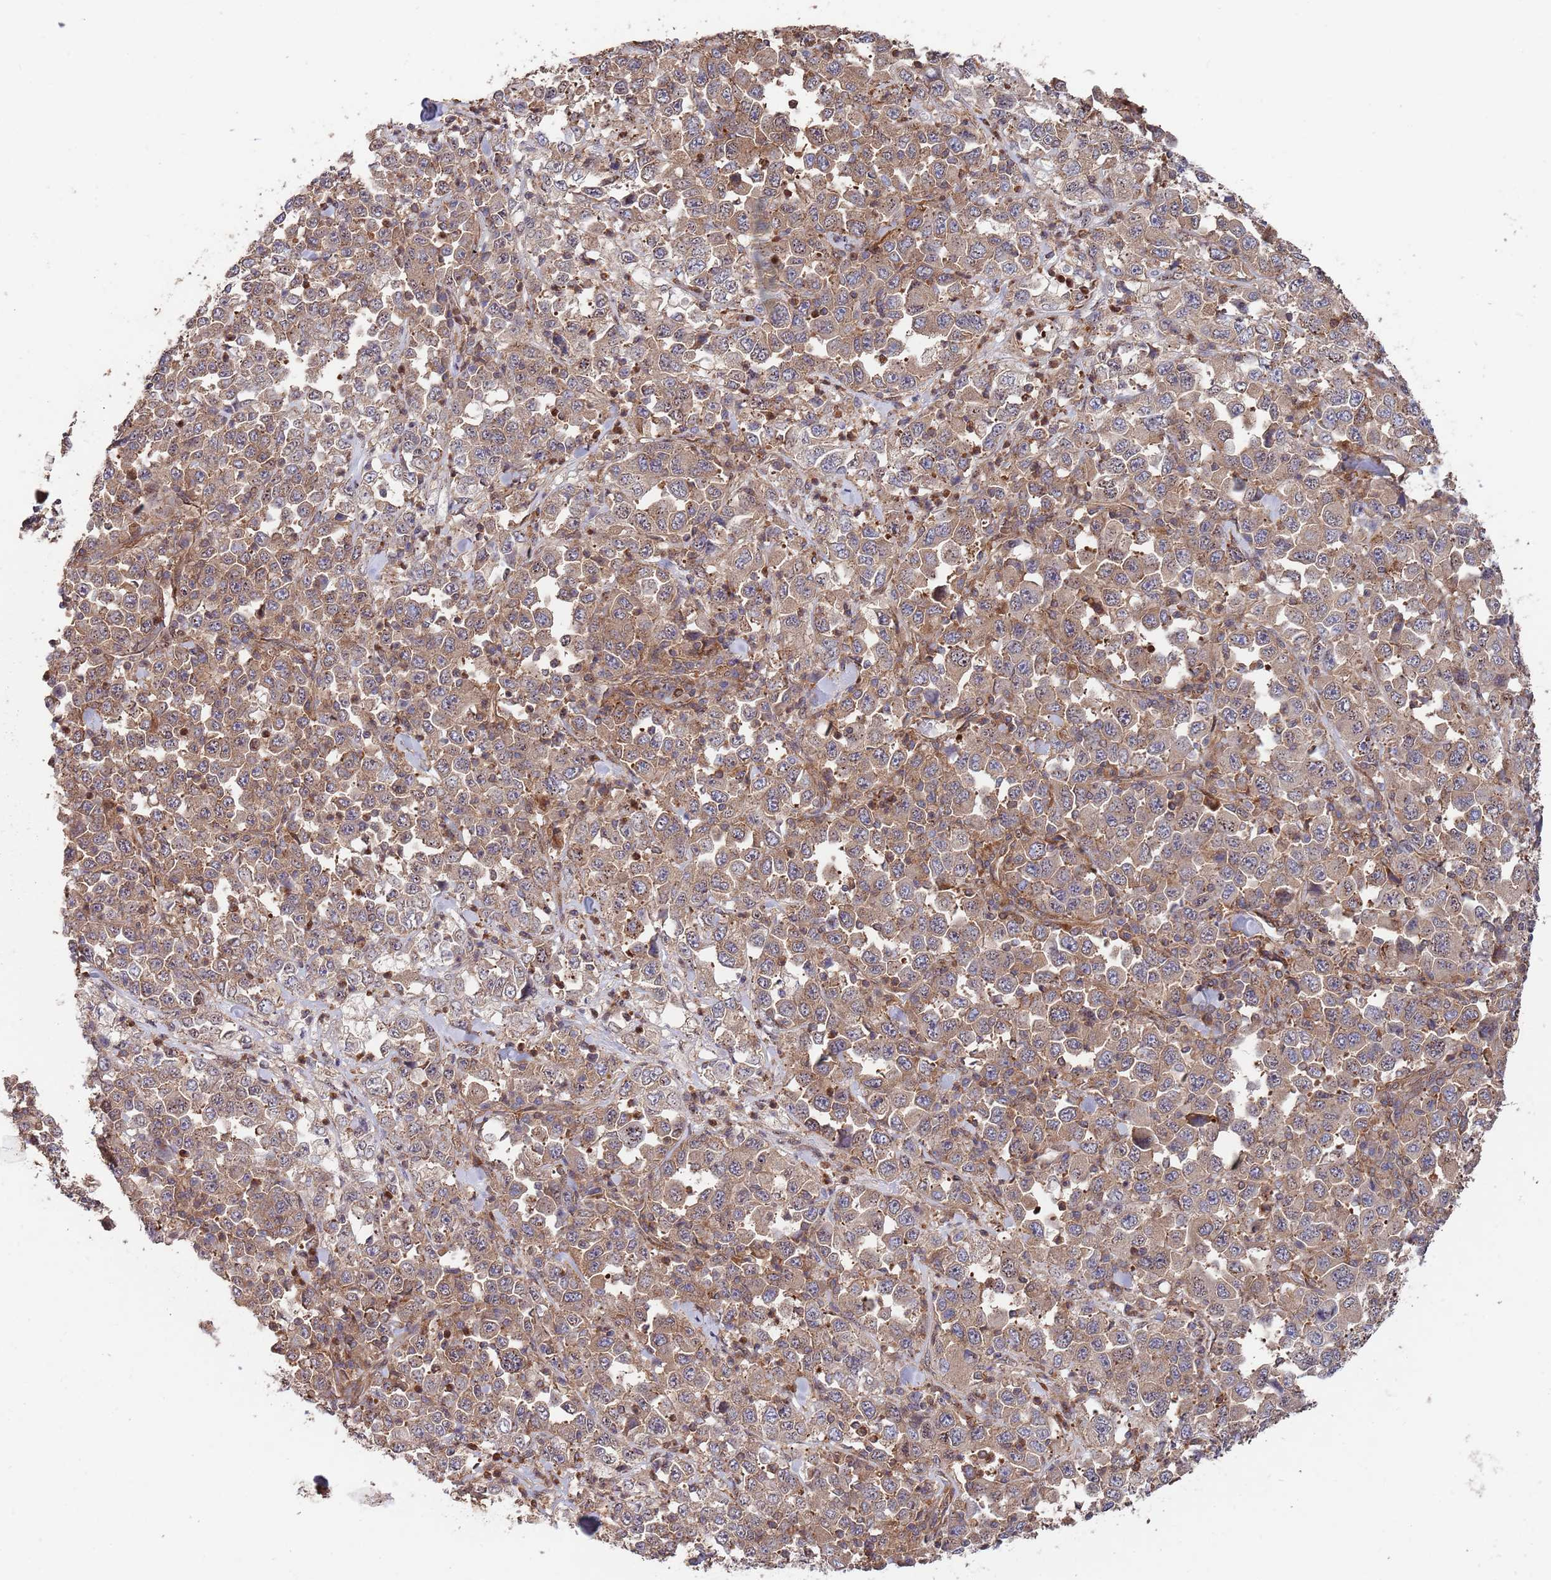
{"staining": {"intensity": "moderate", "quantity": ">75%", "location": "cytoplasmic/membranous"}, "tissue": "stomach cancer", "cell_type": "Tumor cells", "image_type": "cancer", "snomed": [{"axis": "morphology", "description": "Normal tissue, NOS"}, {"axis": "morphology", "description": "Adenocarcinoma, NOS"}, {"axis": "topography", "description": "Stomach, upper"}, {"axis": "topography", "description": "Stomach"}], "caption": "Adenocarcinoma (stomach) was stained to show a protein in brown. There is medium levels of moderate cytoplasmic/membranous positivity in about >75% of tumor cells.", "gene": "RNF19B", "patient": {"sex": "male", "age": 59}}